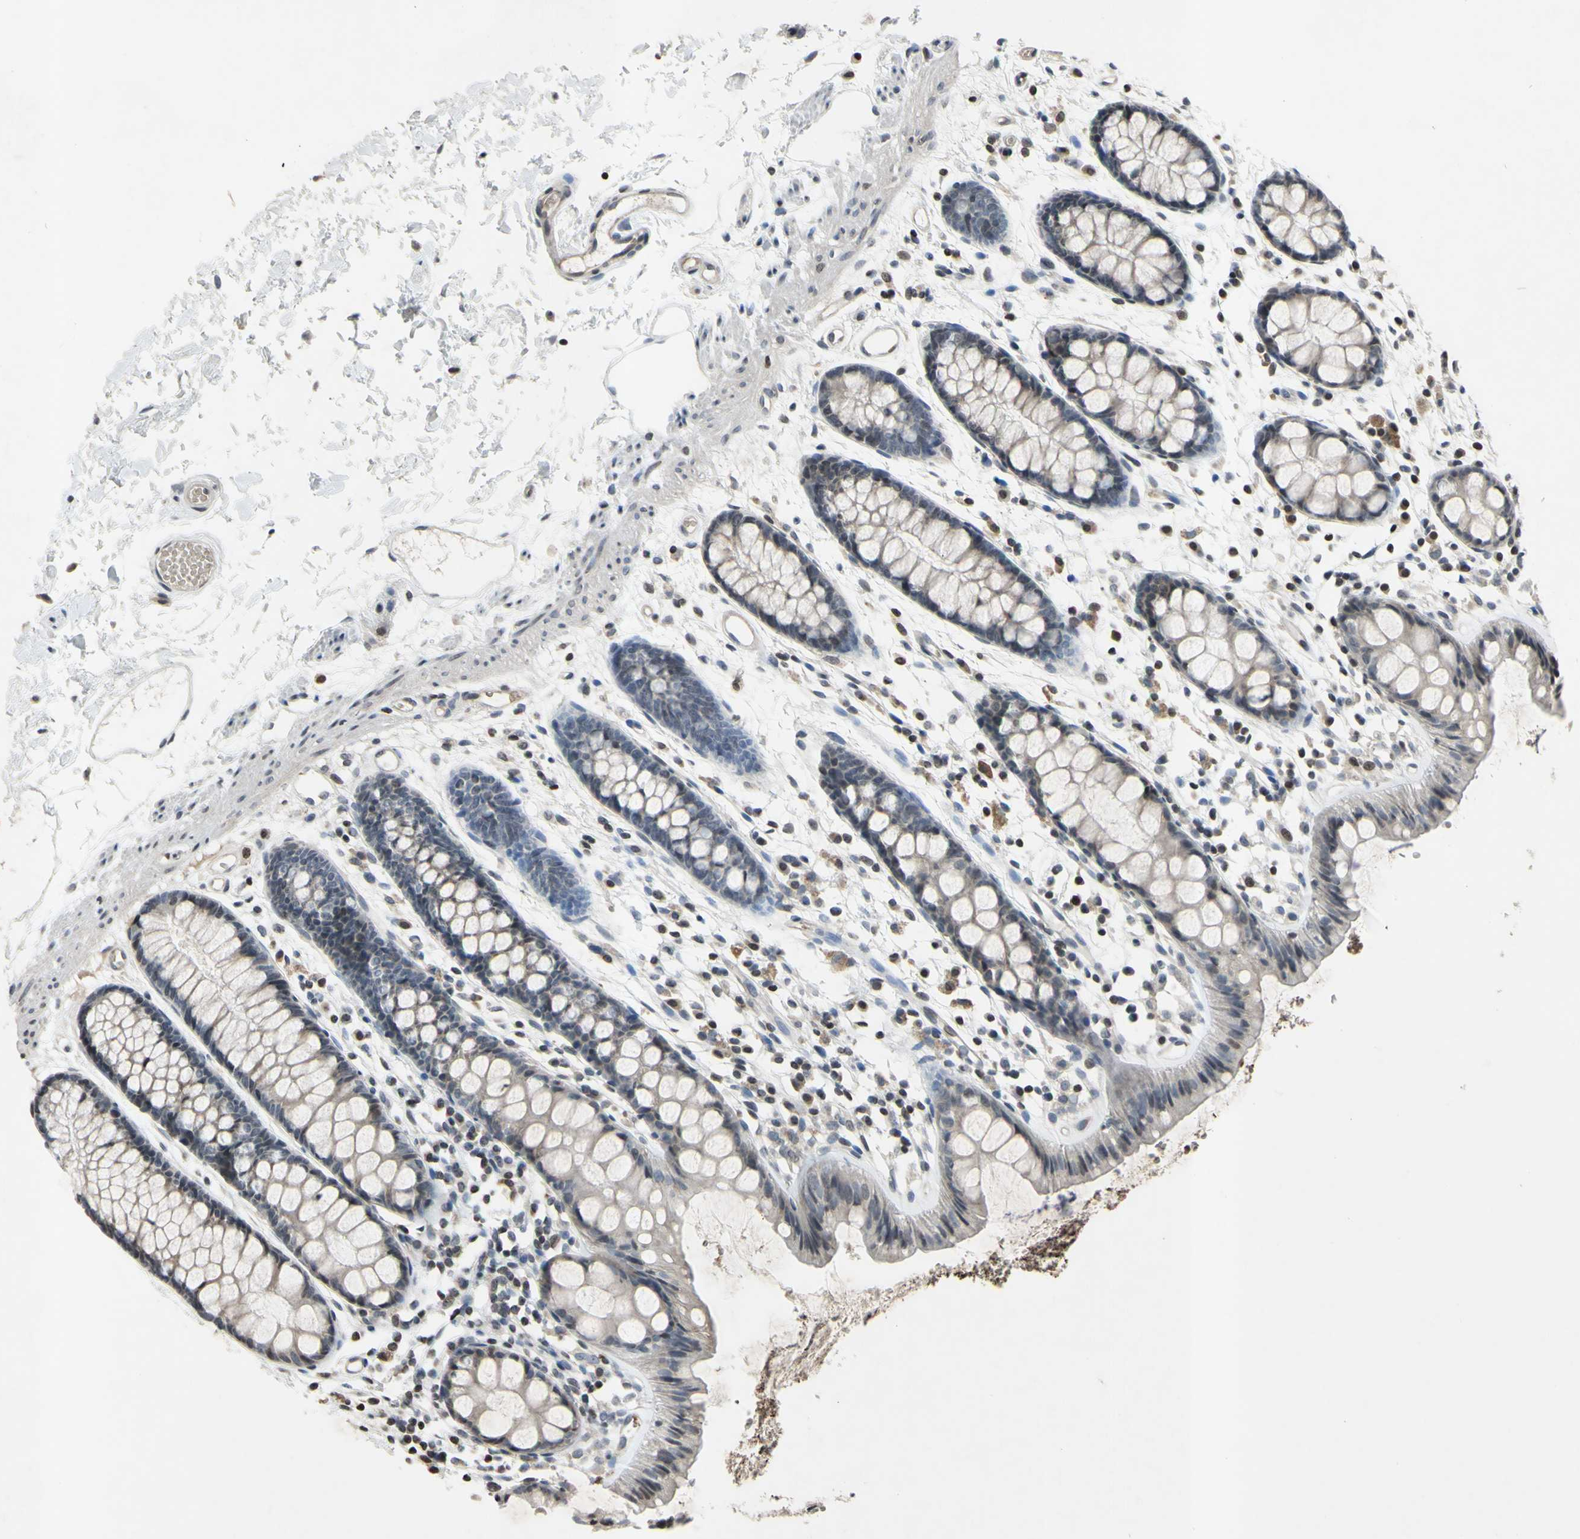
{"staining": {"intensity": "weak", "quantity": "25%-75%", "location": "cytoplasmic/membranous,nuclear"}, "tissue": "rectum", "cell_type": "Glandular cells", "image_type": "normal", "snomed": [{"axis": "morphology", "description": "Normal tissue, NOS"}, {"axis": "topography", "description": "Rectum"}], "caption": "Immunohistochemistry (IHC) micrograph of unremarkable rectum stained for a protein (brown), which exhibits low levels of weak cytoplasmic/membranous,nuclear staining in about 25%-75% of glandular cells.", "gene": "ARG1", "patient": {"sex": "female", "age": 66}}